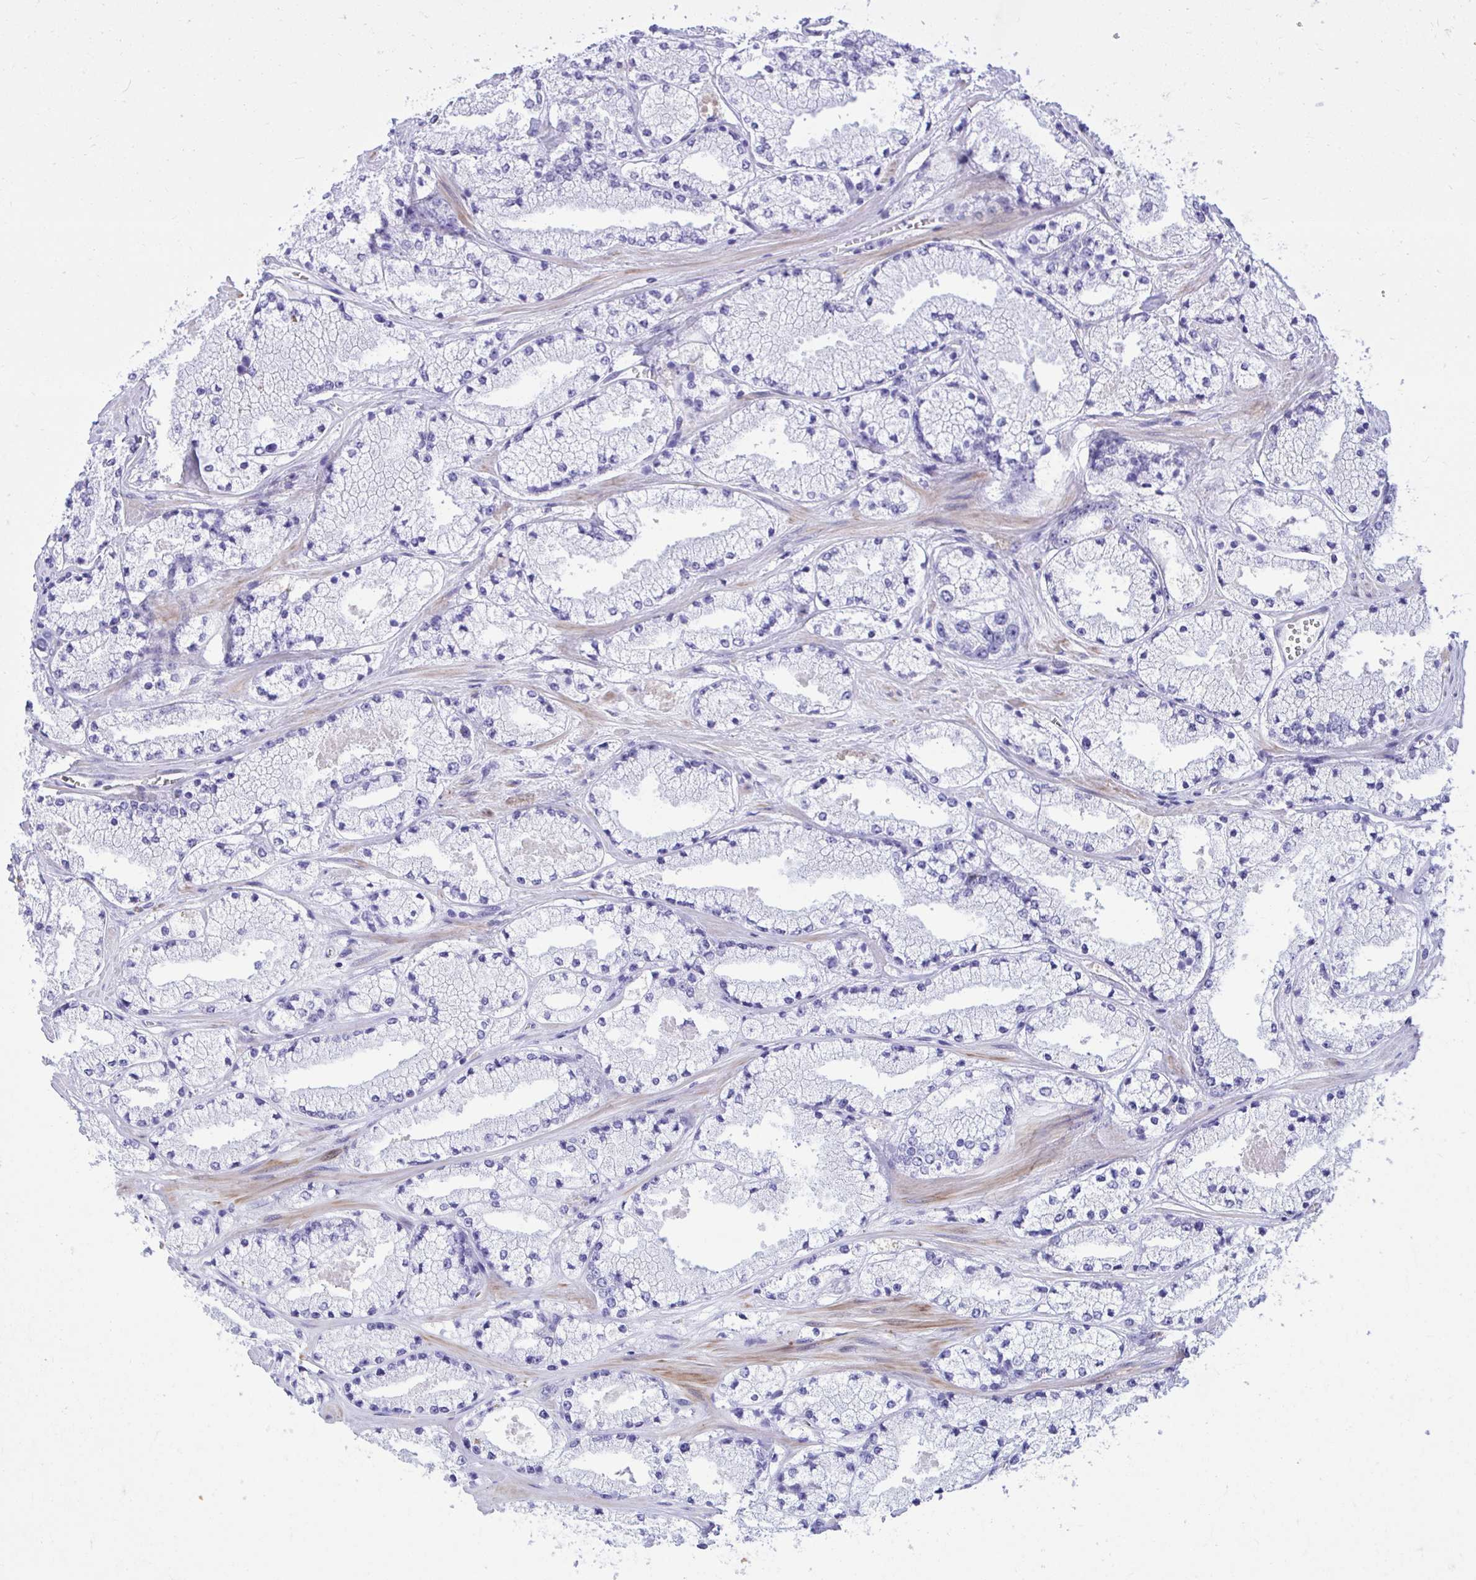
{"staining": {"intensity": "negative", "quantity": "none", "location": "none"}, "tissue": "prostate cancer", "cell_type": "Tumor cells", "image_type": "cancer", "snomed": [{"axis": "morphology", "description": "Adenocarcinoma, High grade"}, {"axis": "topography", "description": "Prostate"}], "caption": "An image of high-grade adenocarcinoma (prostate) stained for a protein shows no brown staining in tumor cells. (Brightfield microscopy of DAB immunohistochemistry (IHC) at high magnification).", "gene": "ANKDD1B", "patient": {"sex": "male", "age": 63}}